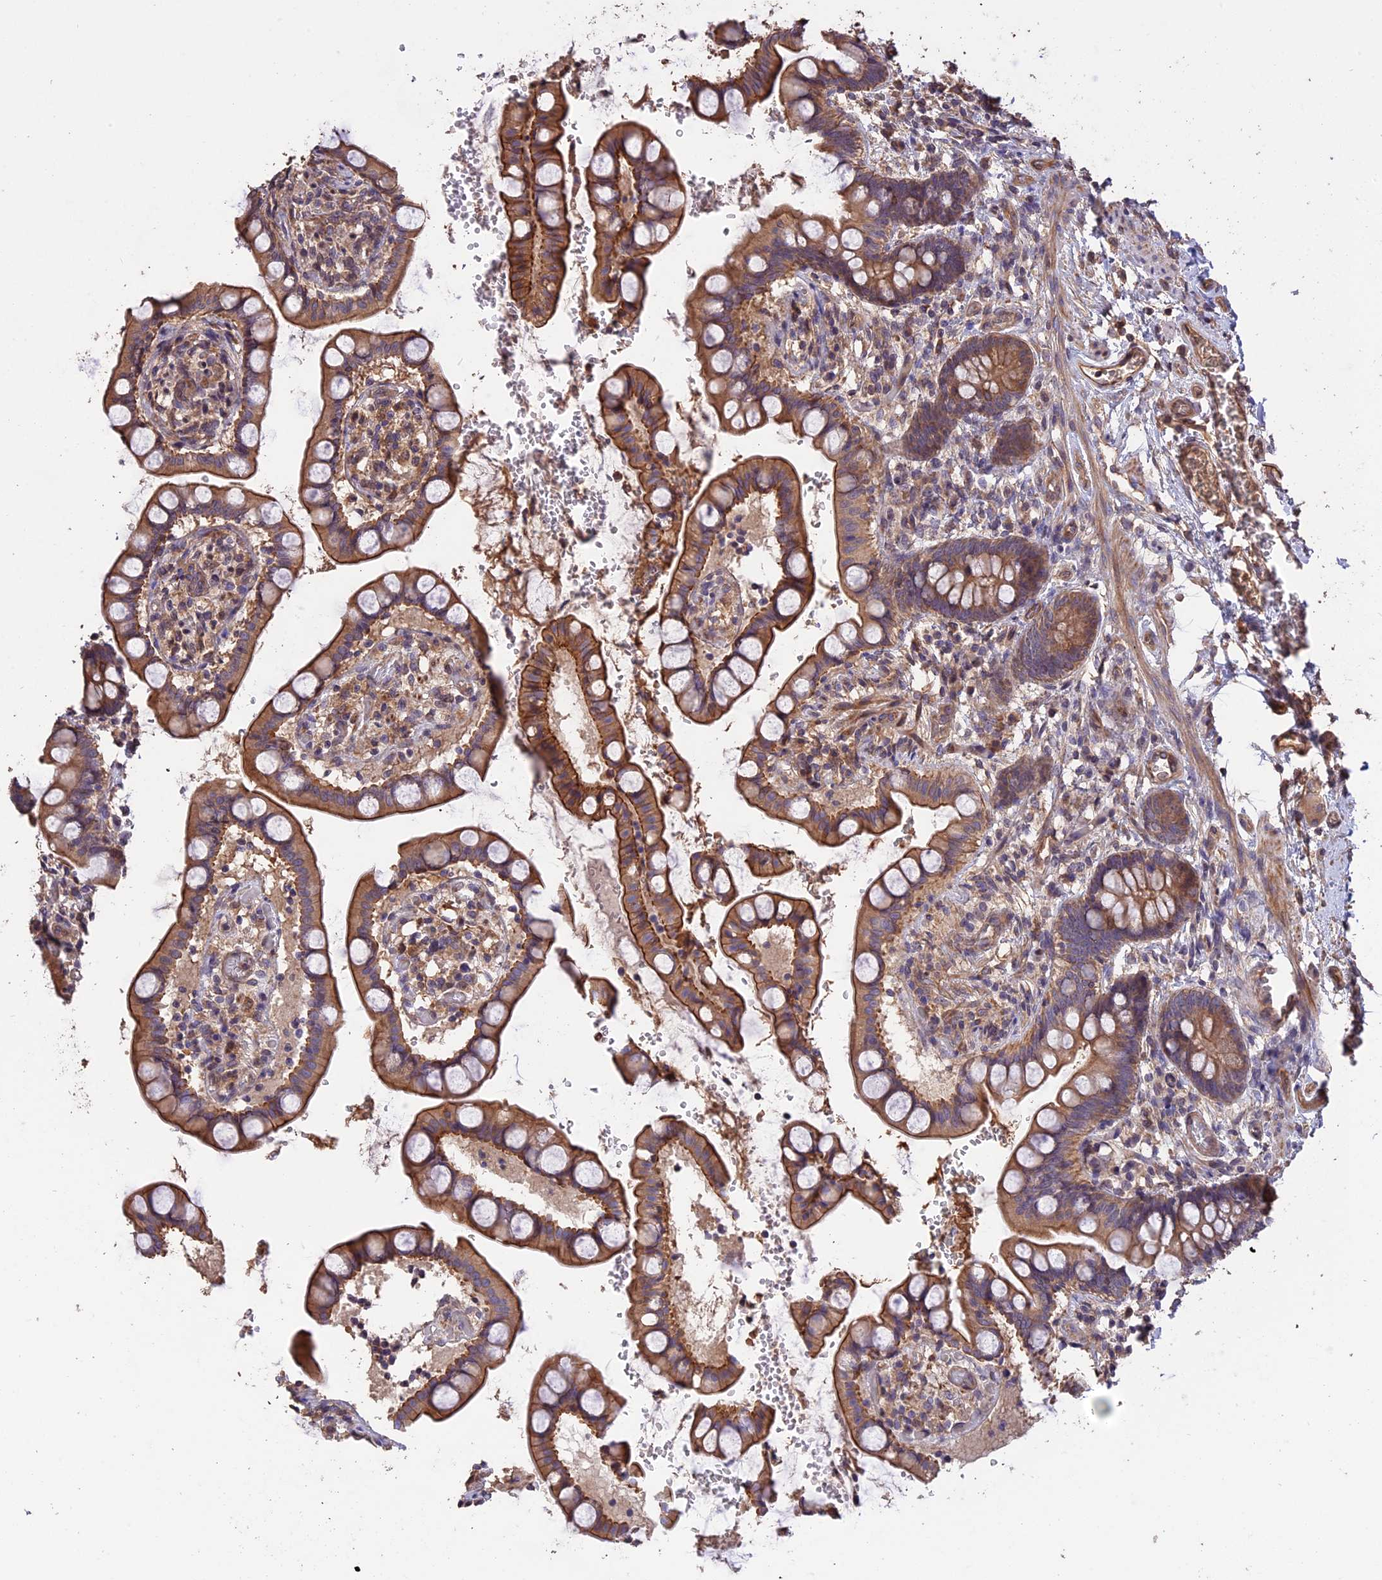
{"staining": {"intensity": "moderate", "quantity": ">75%", "location": "cytoplasmic/membranous"}, "tissue": "small intestine", "cell_type": "Glandular cells", "image_type": "normal", "snomed": [{"axis": "morphology", "description": "Normal tissue, NOS"}, {"axis": "topography", "description": "Small intestine"}], "caption": "Immunohistochemistry (IHC) of benign small intestine demonstrates medium levels of moderate cytoplasmic/membranous staining in about >75% of glandular cells. Ihc stains the protein in brown and the nuclei are stained blue.", "gene": "RASAL1", "patient": {"sex": "male", "age": 52}}